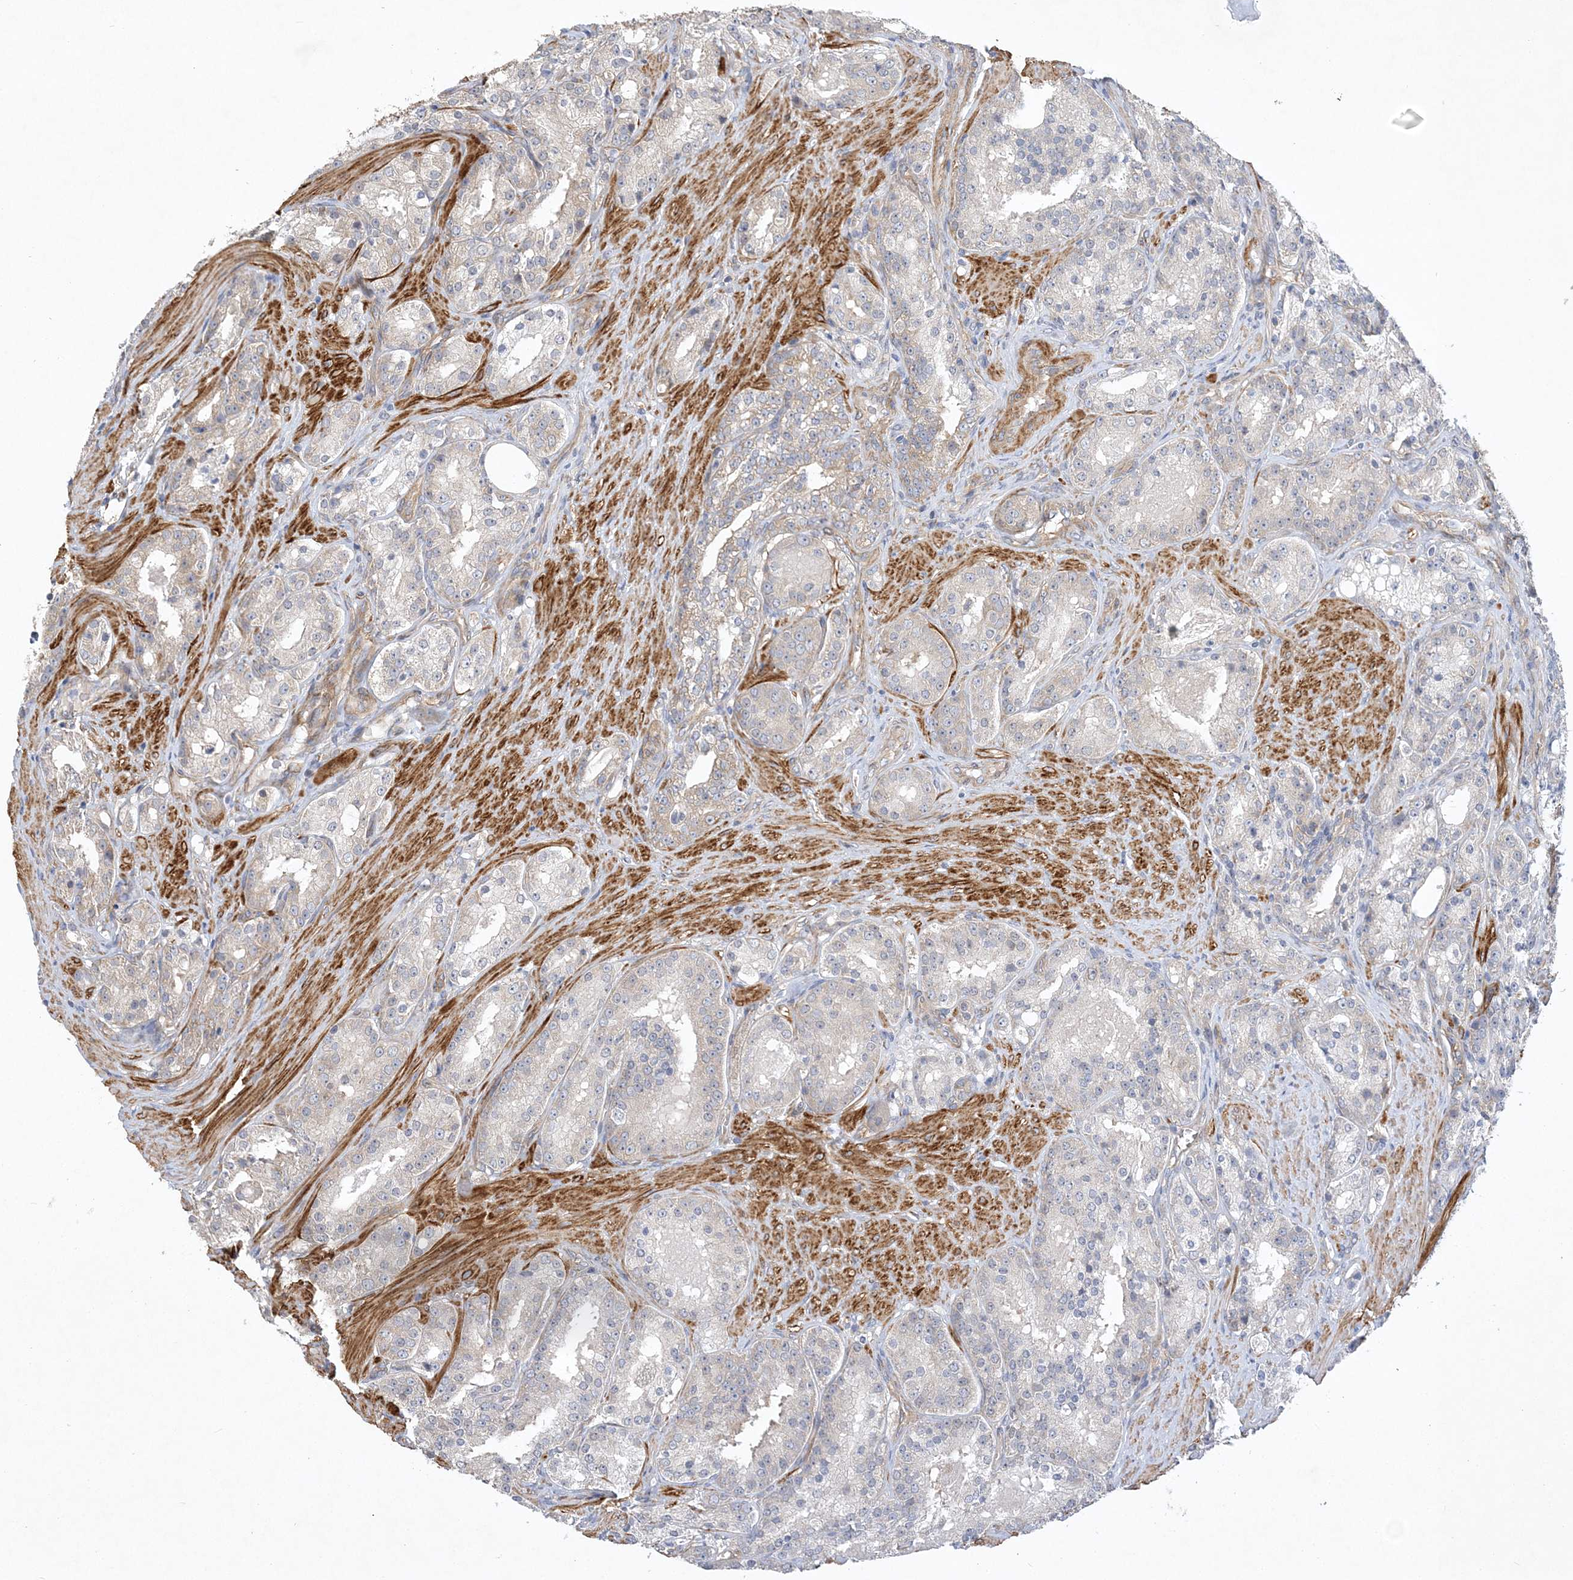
{"staining": {"intensity": "negative", "quantity": "none", "location": "none"}, "tissue": "prostate cancer", "cell_type": "Tumor cells", "image_type": "cancer", "snomed": [{"axis": "morphology", "description": "Adenocarcinoma, High grade"}, {"axis": "topography", "description": "Prostate"}], "caption": "Immunohistochemistry of prostate cancer shows no positivity in tumor cells.", "gene": "MAP4K5", "patient": {"sex": "male", "age": 60}}